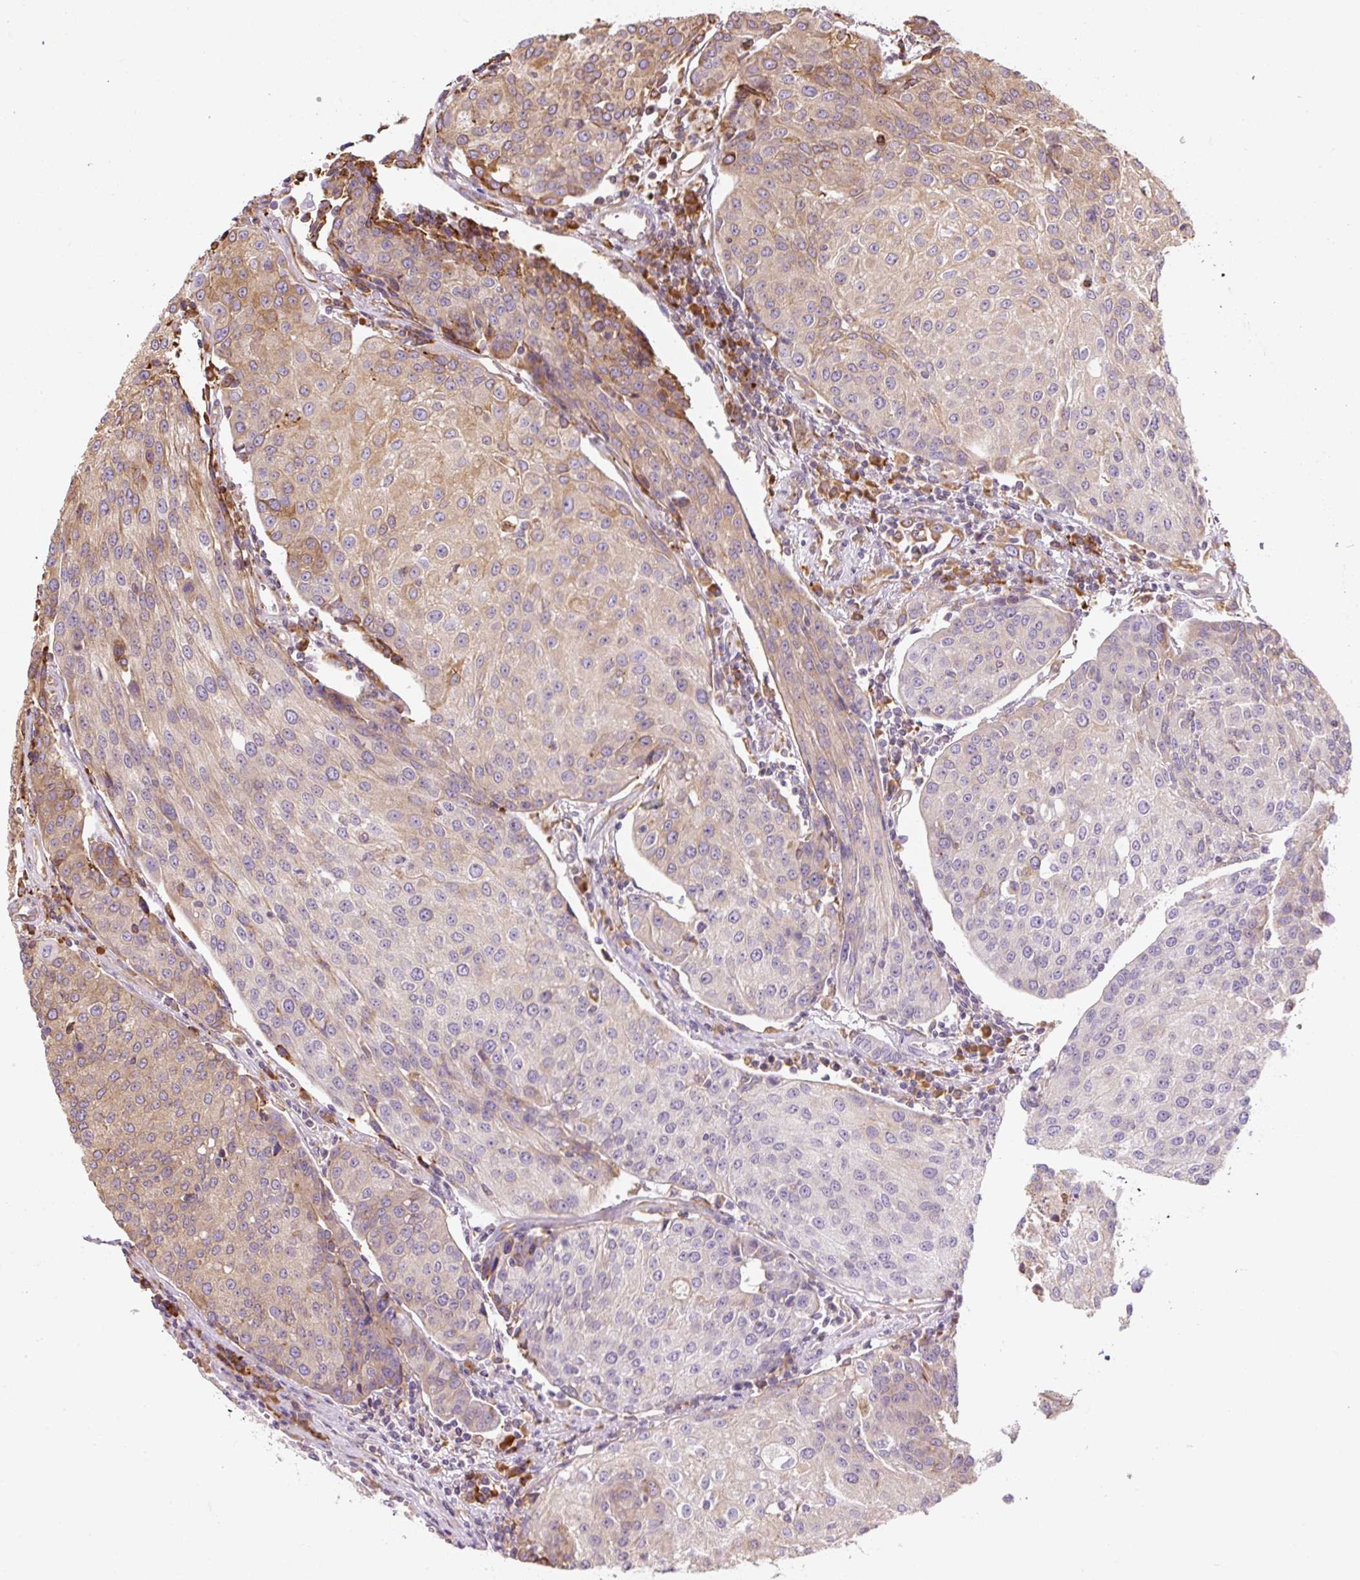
{"staining": {"intensity": "moderate", "quantity": "25%-75%", "location": "cytoplasmic/membranous"}, "tissue": "urothelial cancer", "cell_type": "Tumor cells", "image_type": "cancer", "snomed": [{"axis": "morphology", "description": "Urothelial carcinoma, High grade"}, {"axis": "topography", "description": "Urinary bladder"}], "caption": "Immunohistochemistry (IHC) micrograph of neoplastic tissue: human urothelial cancer stained using IHC shows medium levels of moderate protein expression localized specifically in the cytoplasmic/membranous of tumor cells, appearing as a cytoplasmic/membranous brown color.", "gene": "PRKCSH", "patient": {"sex": "female", "age": 85}}